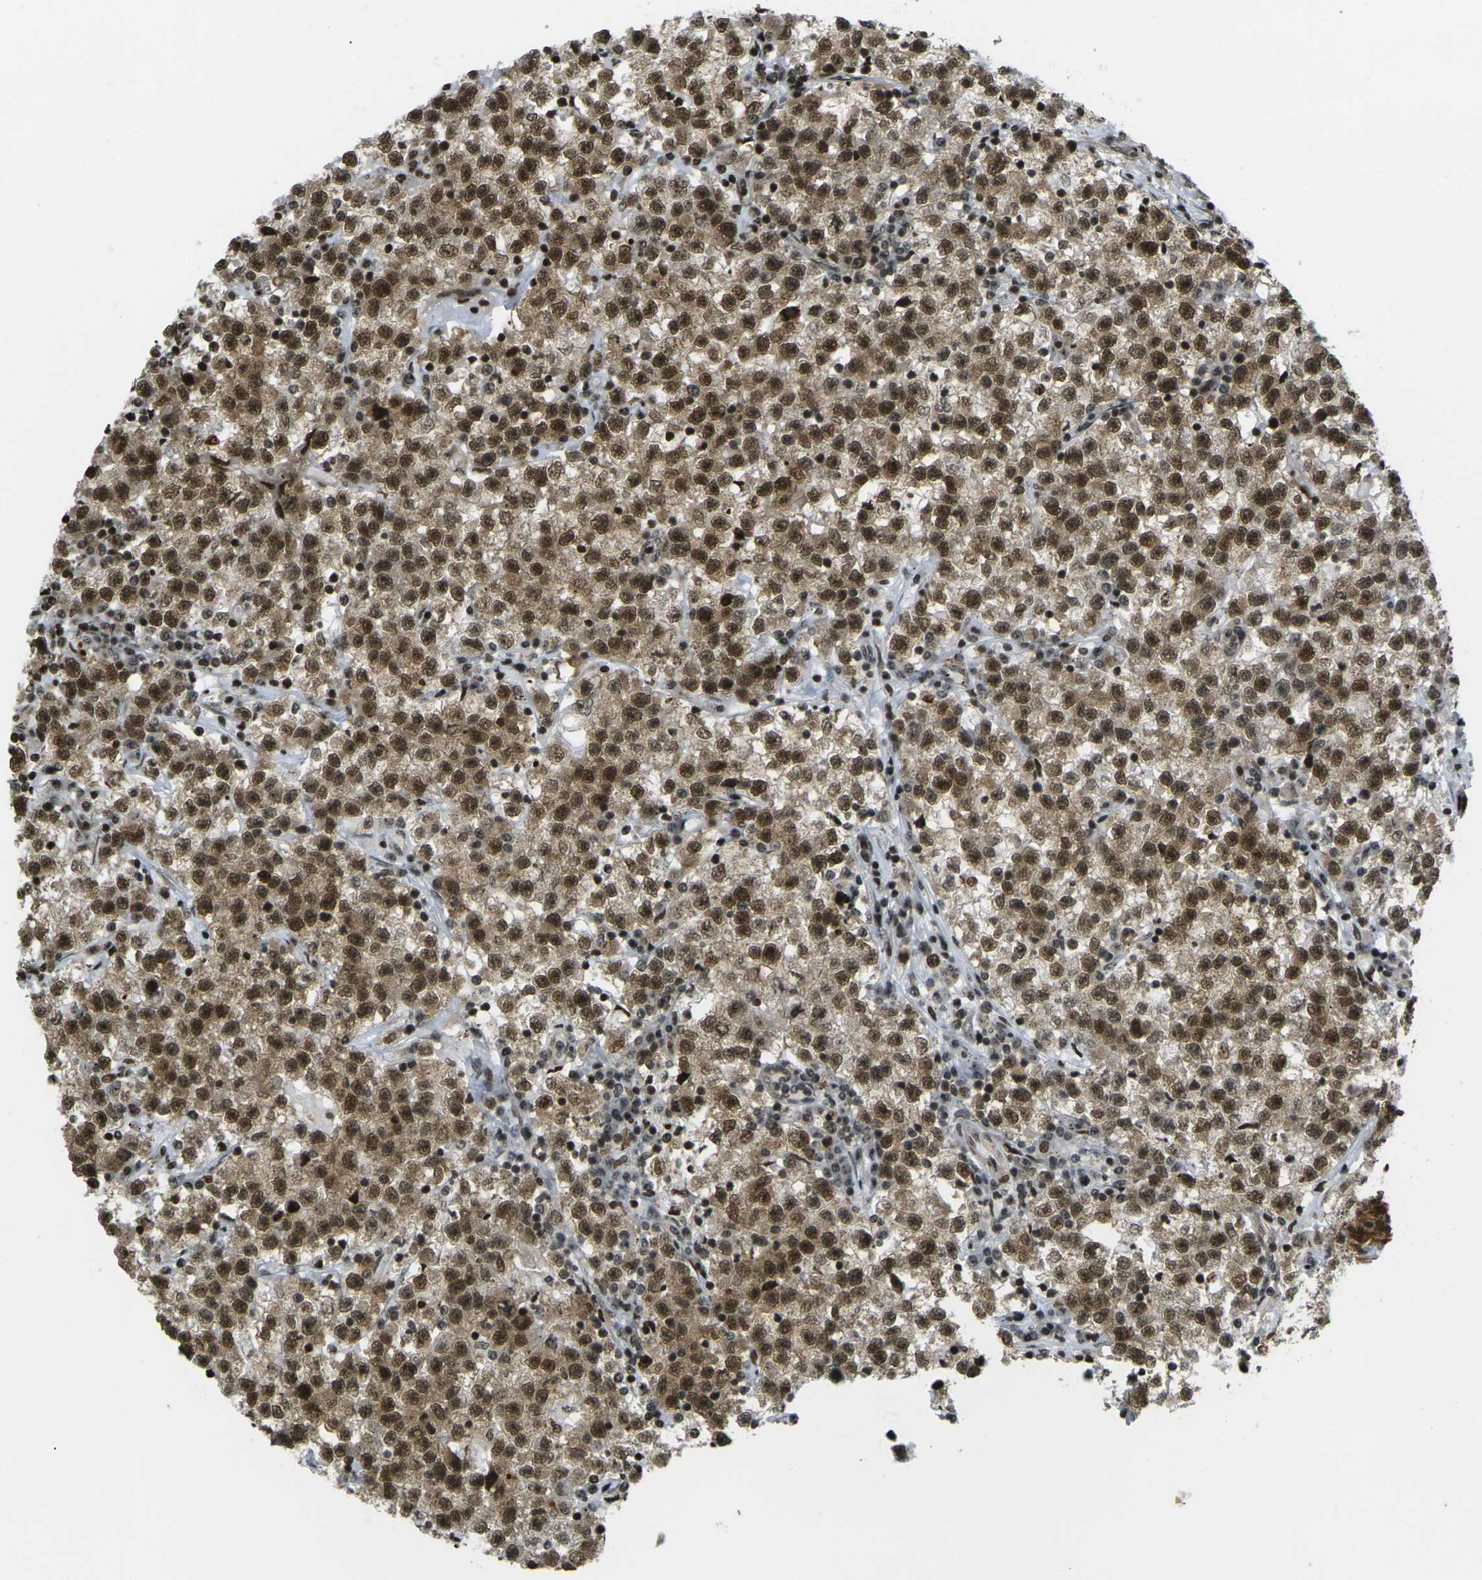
{"staining": {"intensity": "moderate", "quantity": ">75%", "location": "cytoplasmic/membranous,nuclear"}, "tissue": "testis cancer", "cell_type": "Tumor cells", "image_type": "cancer", "snomed": [{"axis": "morphology", "description": "Seminoma, NOS"}, {"axis": "topography", "description": "Testis"}], "caption": "Immunohistochemical staining of testis cancer displays medium levels of moderate cytoplasmic/membranous and nuclear positivity in approximately >75% of tumor cells.", "gene": "RUVBL2", "patient": {"sex": "male", "age": 22}}